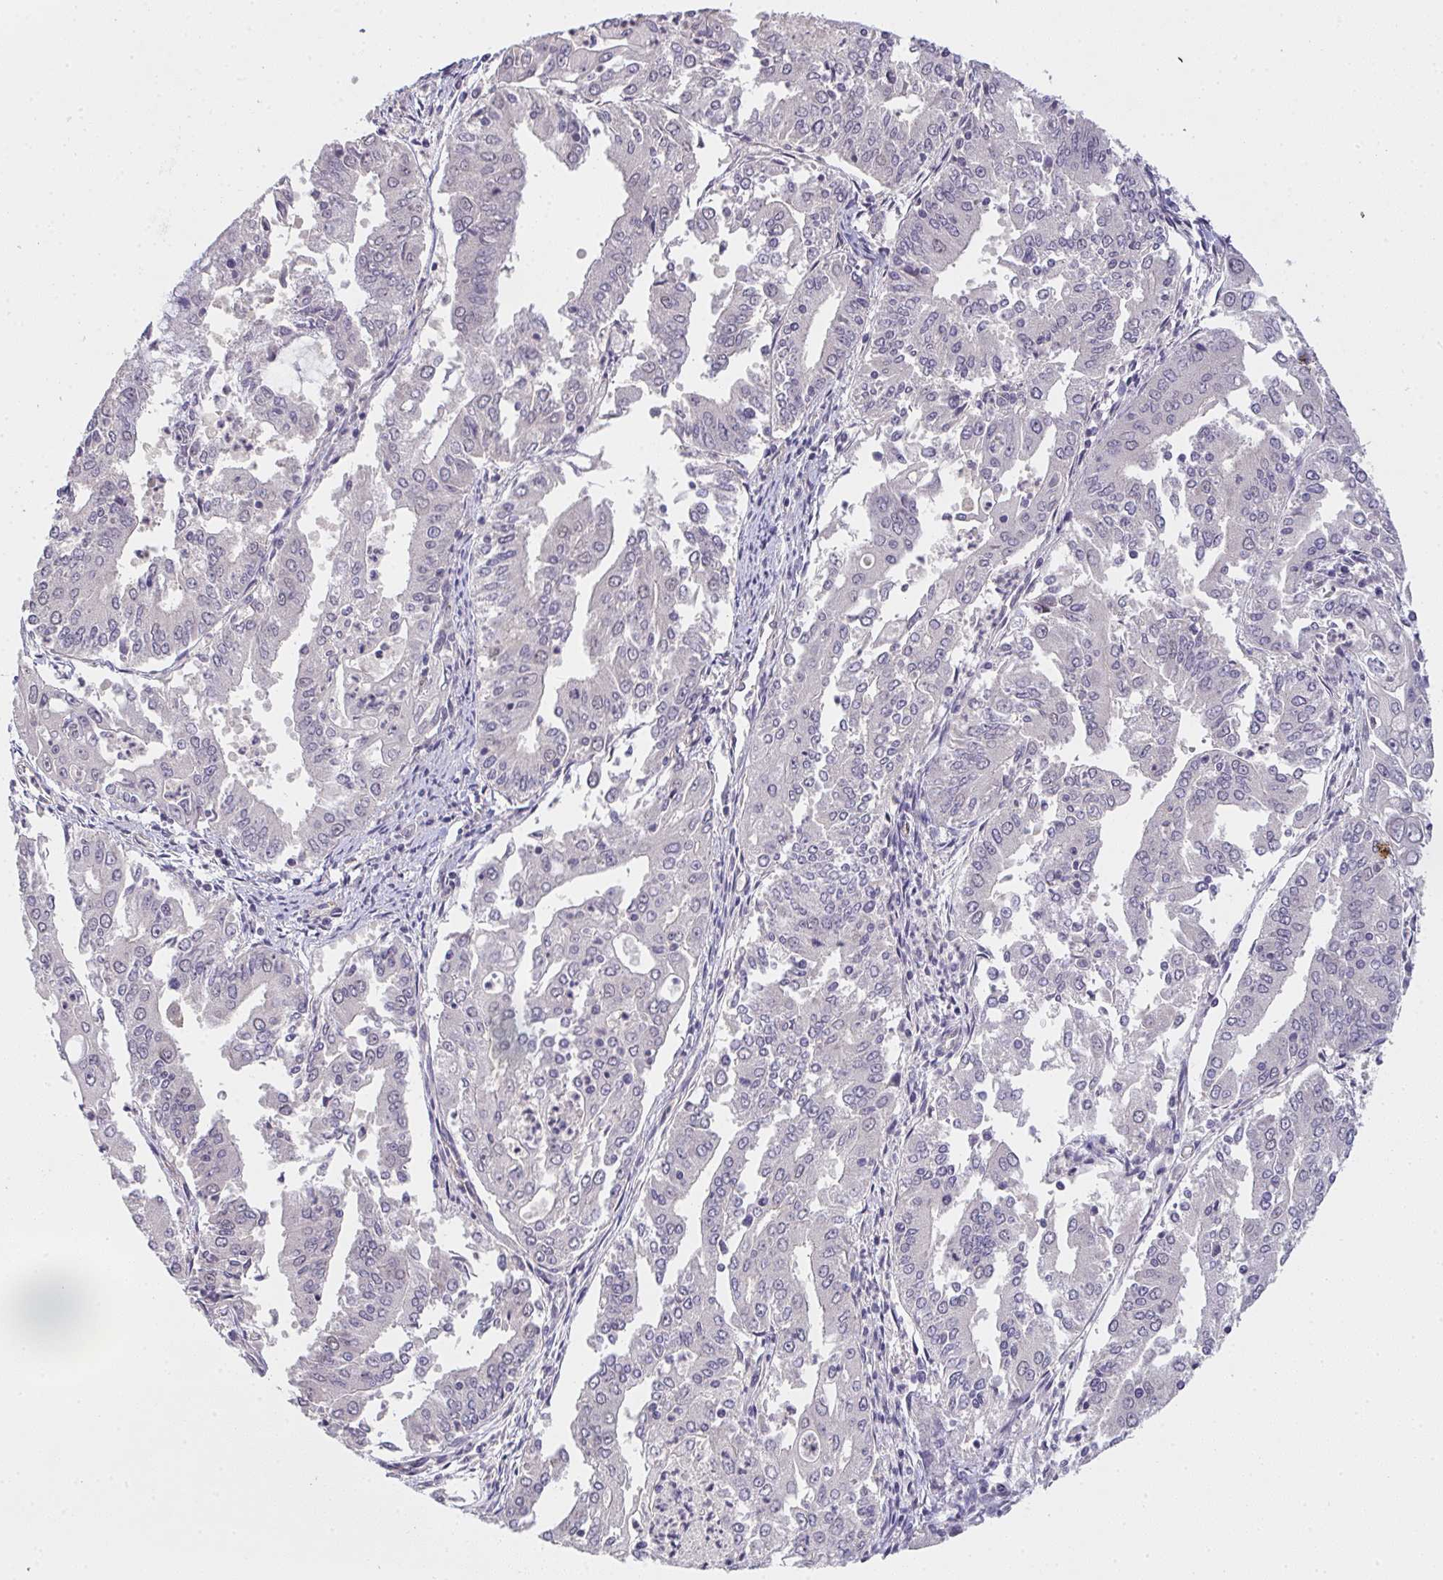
{"staining": {"intensity": "negative", "quantity": "none", "location": "none"}, "tissue": "cervical cancer", "cell_type": "Tumor cells", "image_type": "cancer", "snomed": [{"axis": "morphology", "description": "Adenocarcinoma, NOS"}, {"axis": "topography", "description": "Cervix"}], "caption": "This is an immunohistochemistry (IHC) histopathology image of cervical cancer. There is no staining in tumor cells.", "gene": "TMEM219", "patient": {"sex": "female", "age": 56}}